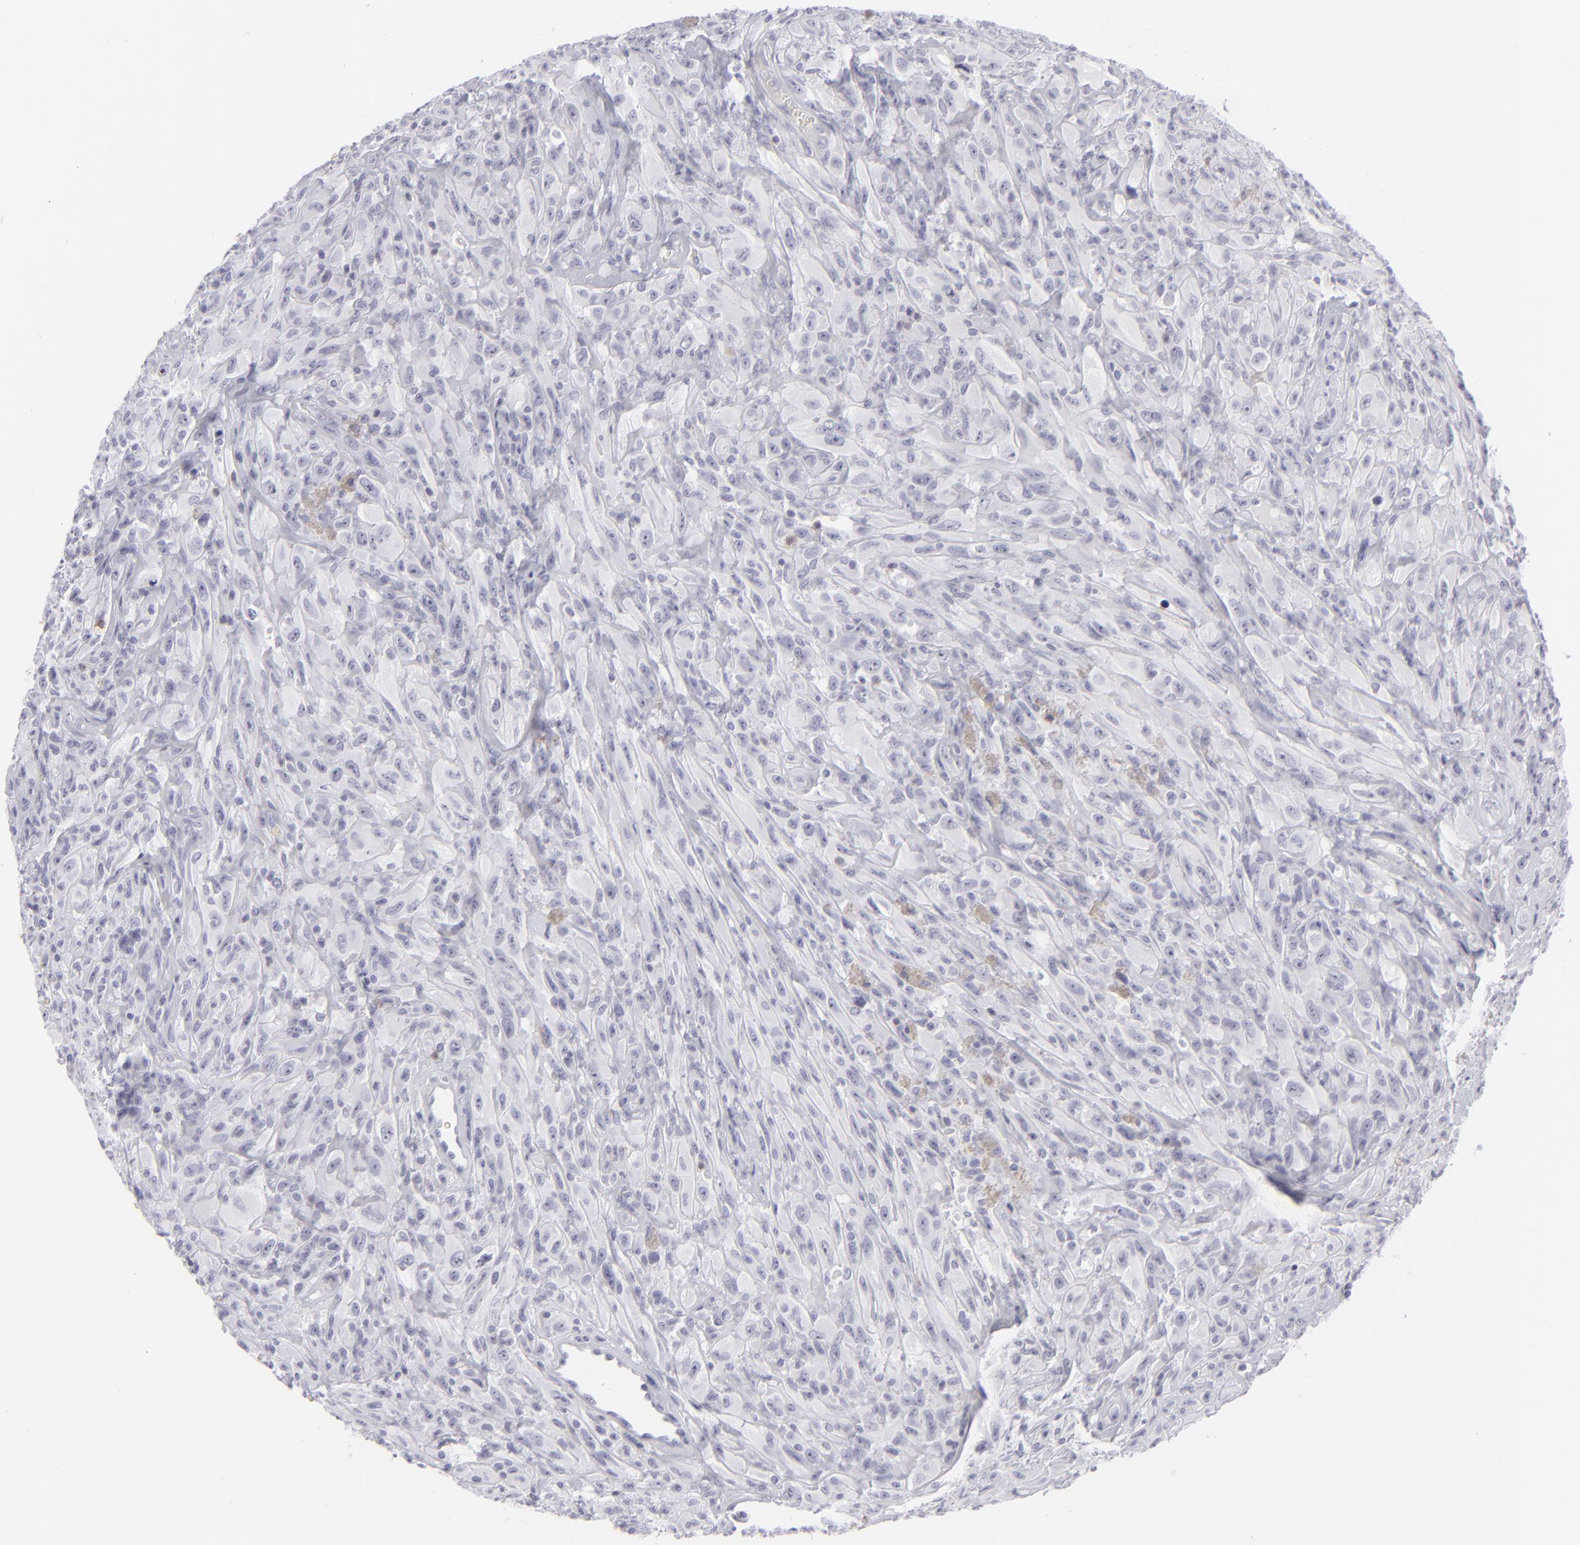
{"staining": {"intensity": "negative", "quantity": "none", "location": "none"}, "tissue": "glioma", "cell_type": "Tumor cells", "image_type": "cancer", "snomed": [{"axis": "morphology", "description": "Glioma, malignant, High grade"}, {"axis": "topography", "description": "Brain"}], "caption": "IHC image of human malignant glioma (high-grade) stained for a protein (brown), which shows no positivity in tumor cells. The staining was performed using DAB to visualize the protein expression in brown, while the nuclei were stained in blue with hematoxylin (Magnification: 20x).", "gene": "CD7", "patient": {"sex": "male", "age": 48}}